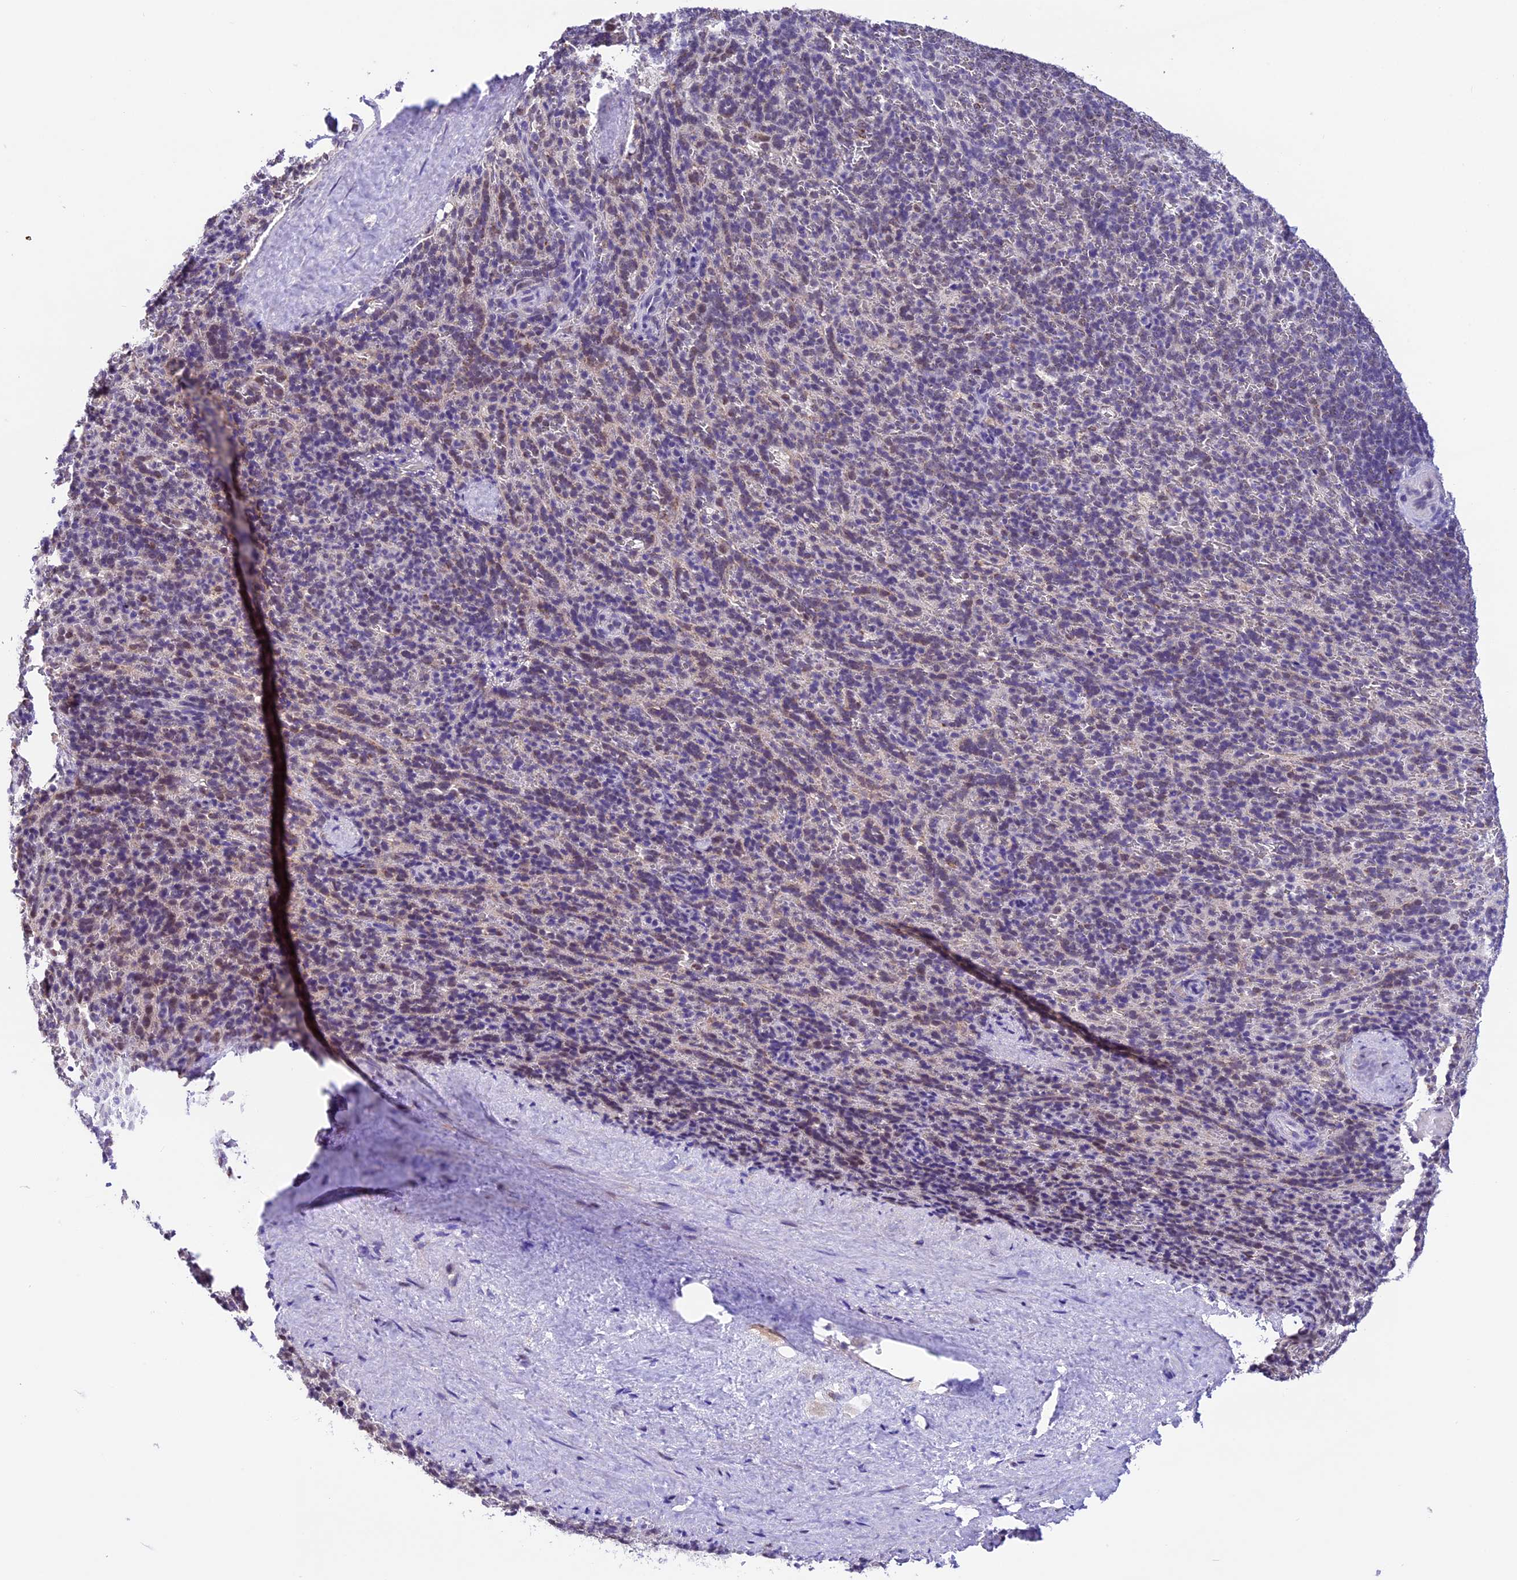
{"staining": {"intensity": "weak", "quantity": "<25%", "location": "nuclear"}, "tissue": "spleen", "cell_type": "Cells in red pulp", "image_type": "normal", "snomed": [{"axis": "morphology", "description": "Normal tissue, NOS"}, {"axis": "topography", "description": "Spleen"}], "caption": "Immunohistochemical staining of benign spleen demonstrates no significant positivity in cells in red pulp. The staining is performed using DAB brown chromogen with nuclei counter-stained in using hematoxylin.", "gene": "CARS2", "patient": {"sex": "female", "age": 21}}